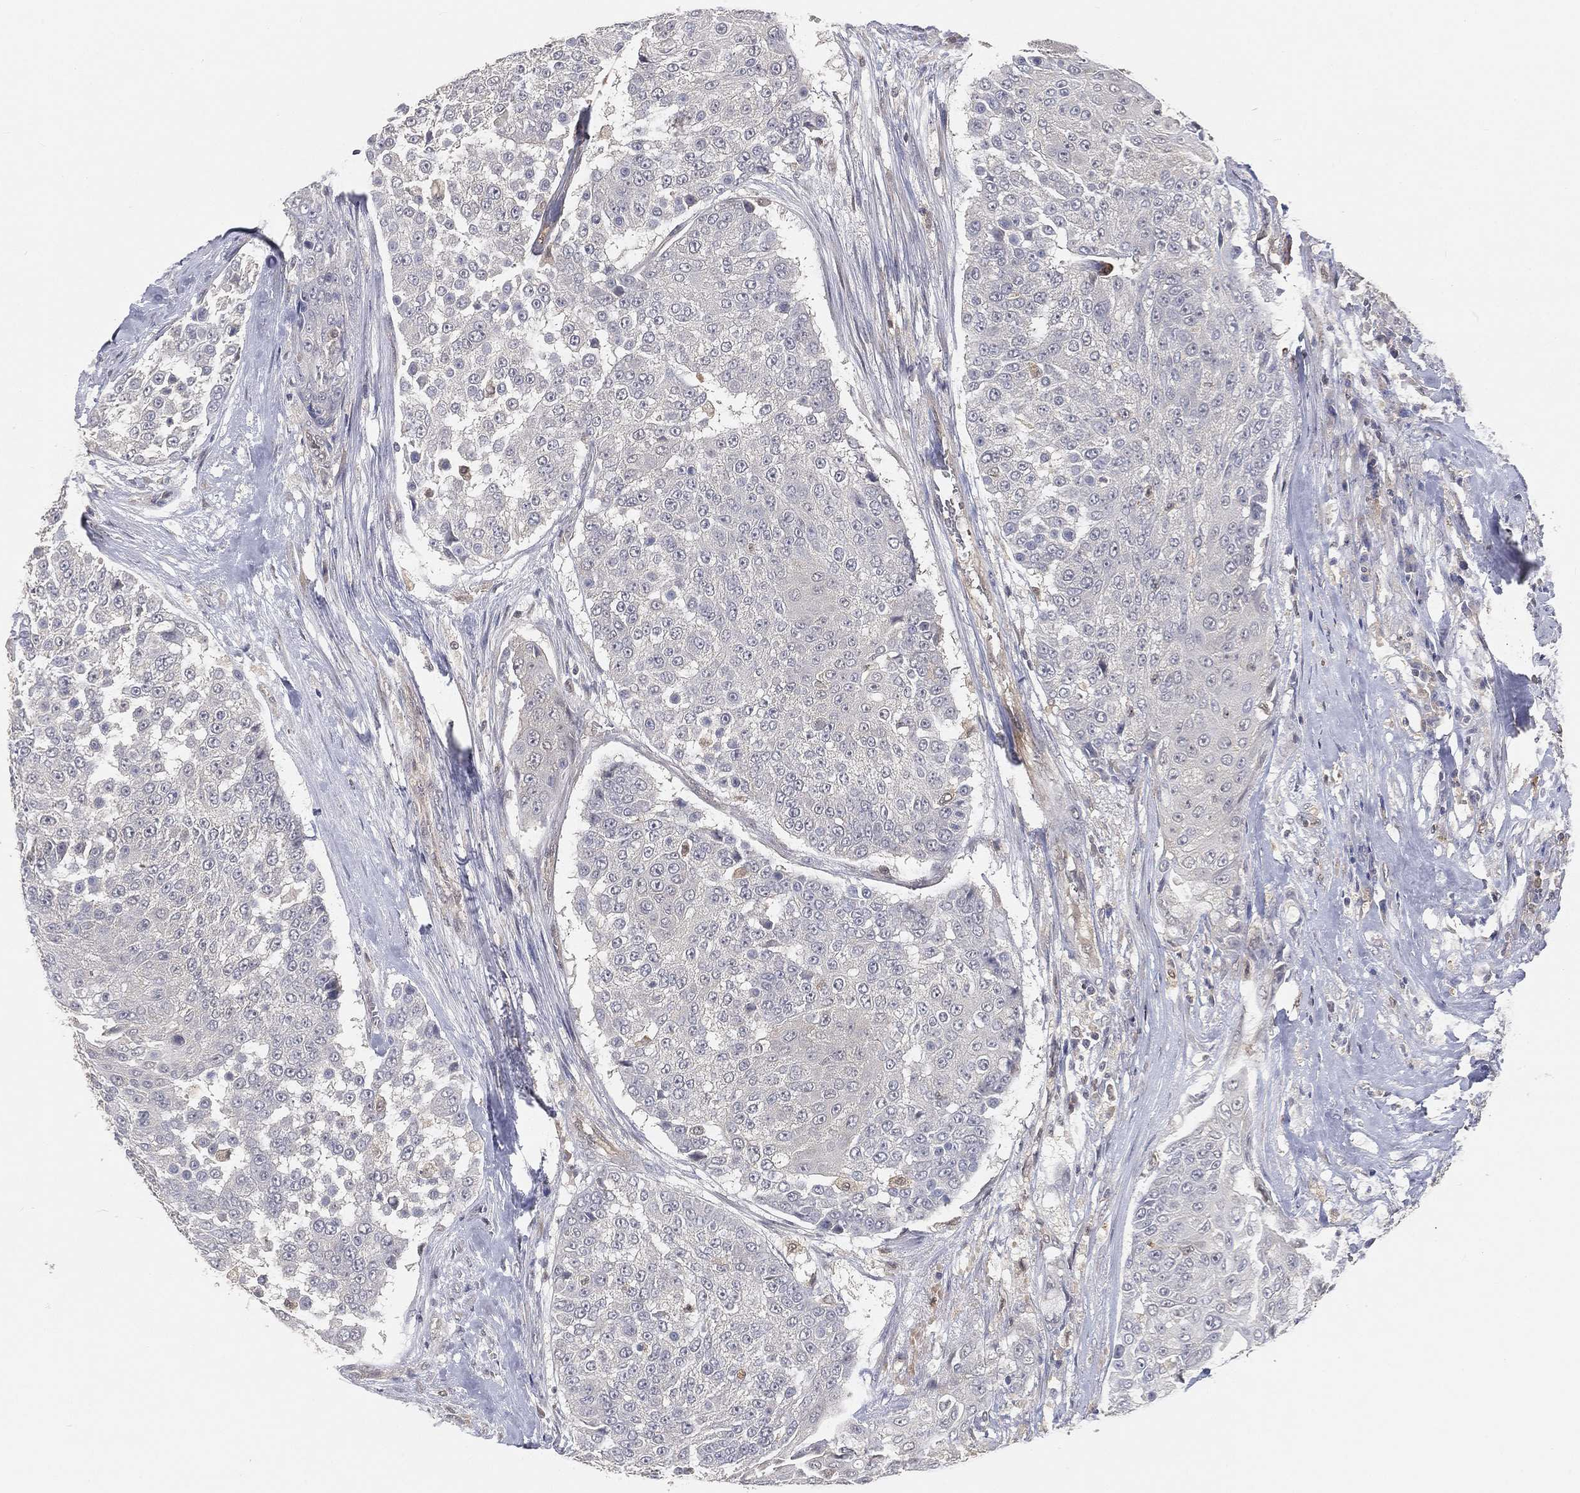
{"staining": {"intensity": "negative", "quantity": "none", "location": "none"}, "tissue": "urothelial cancer", "cell_type": "Tumor cells", "image_type": "cancer", "snomed": [{"axis": "morphology", "description": "Urothelial carcinoma, High grade"}, {"axis": "topography", "description": "Urinary bladder"}], "caption": "An immunohistochemistry (IHC) image of urothelial cancer is shown. There is no staining in tumor cells of urothelial cancer.", "gene": "MAPK1", "patient": {"sex": "female", "age": 63}}